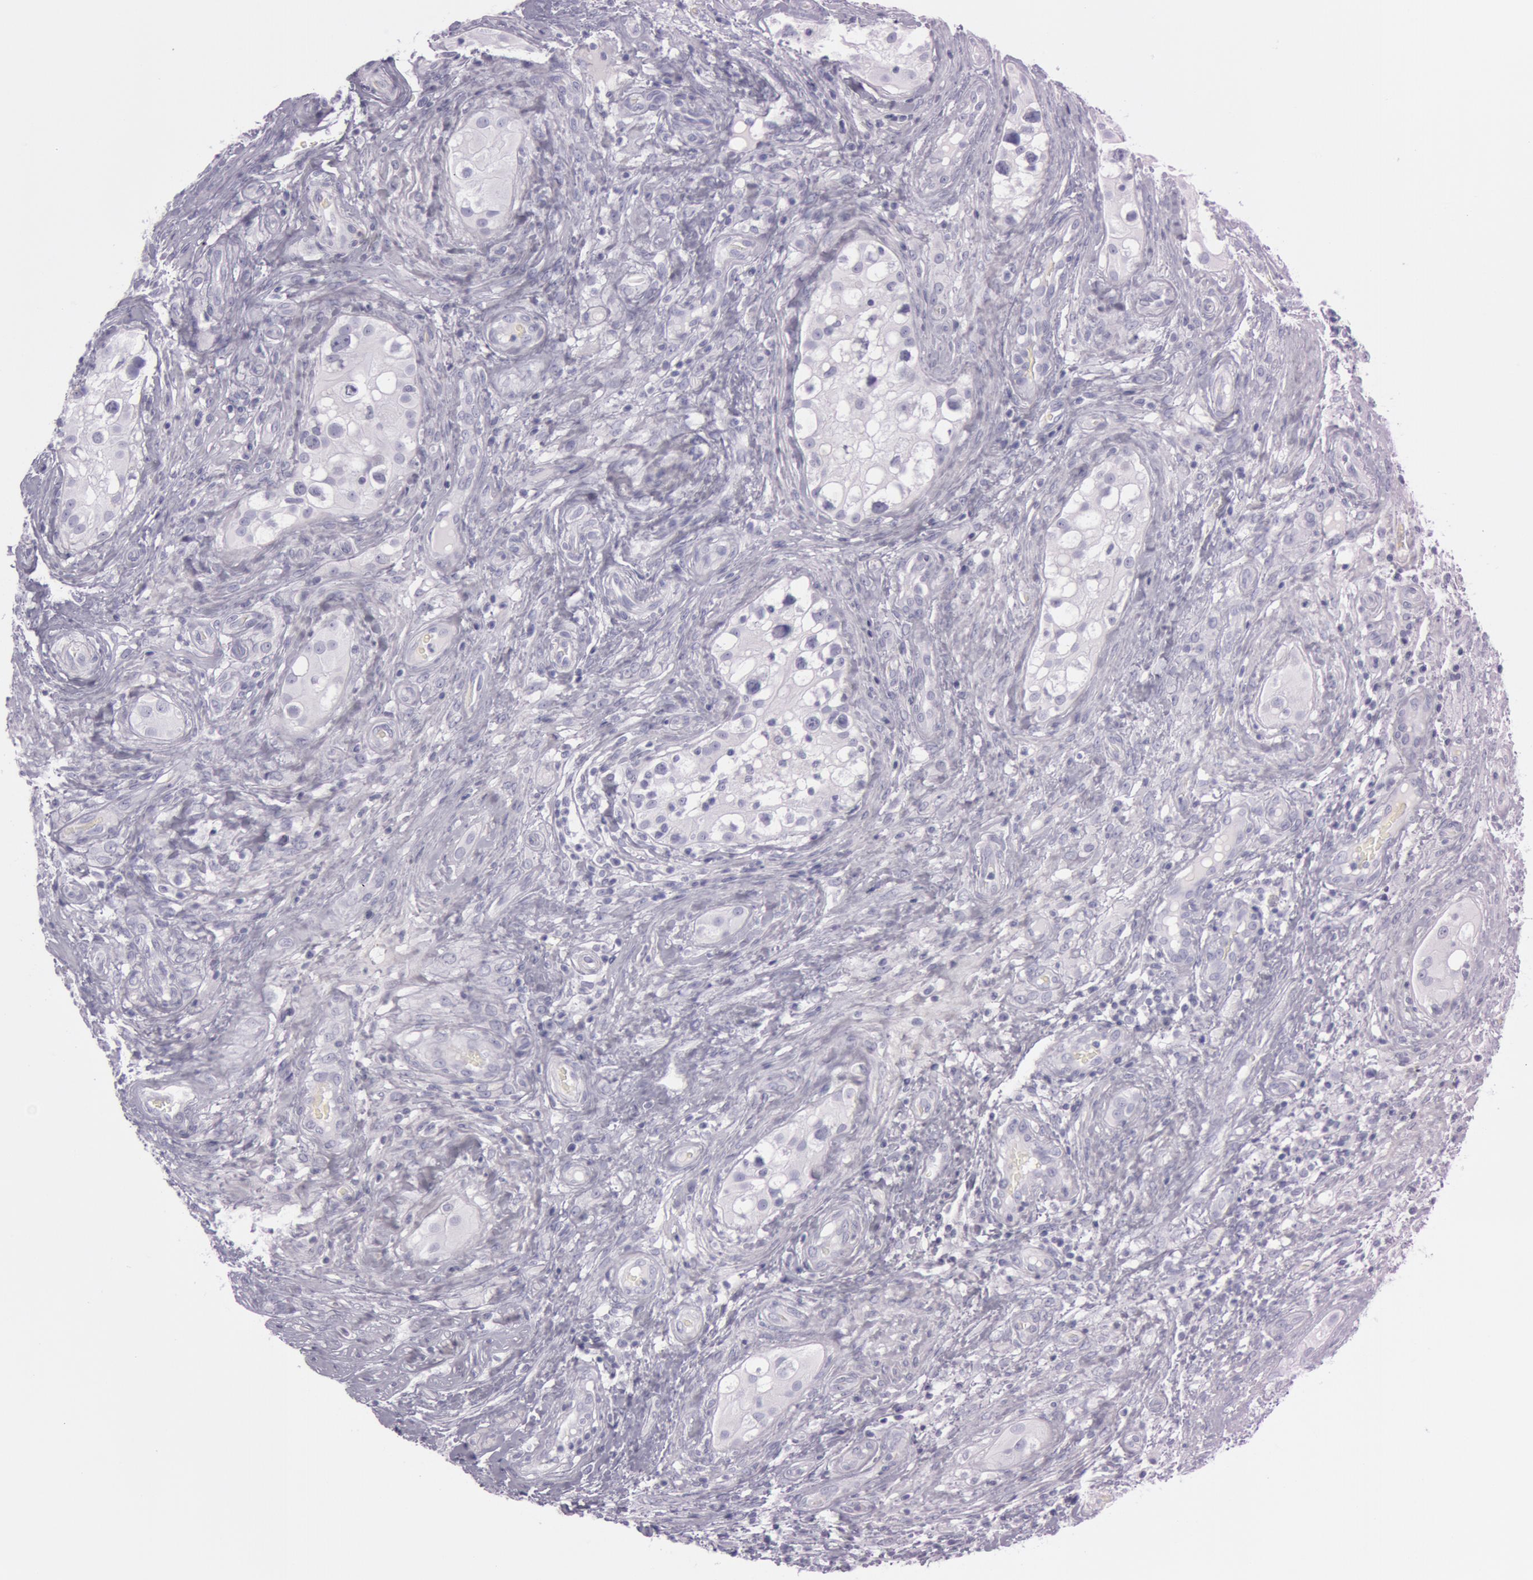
{"staining": {"intensity": "negative", "quantity": "none", "location": "none"}, "tissue": "testis cancer", "cell_type": "Tumor cells", "image_type": "cancer", "snomed": [{"axis": "morphology", "description": "Carcinoma, Embryonal, NOS"}, {"axis": "topography", "description": "Testis"}], "caption": "Immunohistochemical staining of testis cancer exhibits no significant expression in tumor cells.", "gene": "FOLH1", "patient": {"sex": "male", "age": 31}}